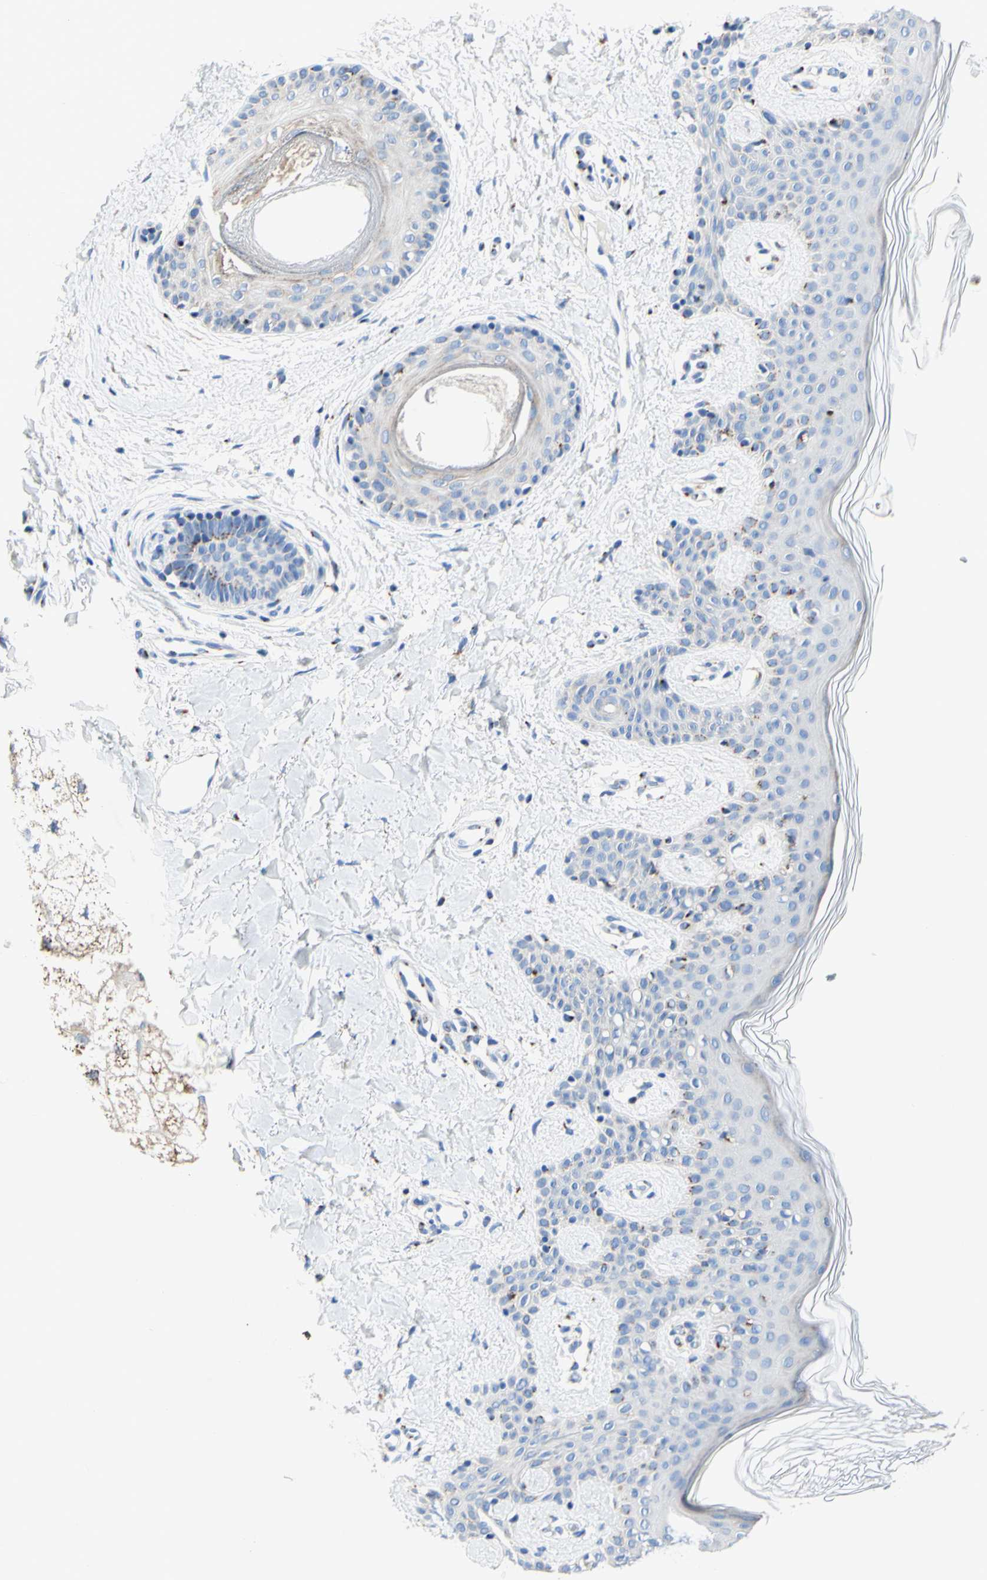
{"staining": {"intensity": "strong", "quantity": ">75%", "location": "cytoplasmic/membranous"}, "tissue": "skin", "cell_type": "Fibroblasts", "image_type": "normal", "snomed": [{"axis": "morphology", "description": "Normal tissue, NOS"}, {"axis": "topography", "description": "Skin"}], "caption": "Immunohistochemical staining of benign skin shows high levels of strong cytoplasmic/membranous staining in approximately >75% of fibroblasts.", "gene": "GALNT2", "patient": {"sex": "male", "age": 16}}